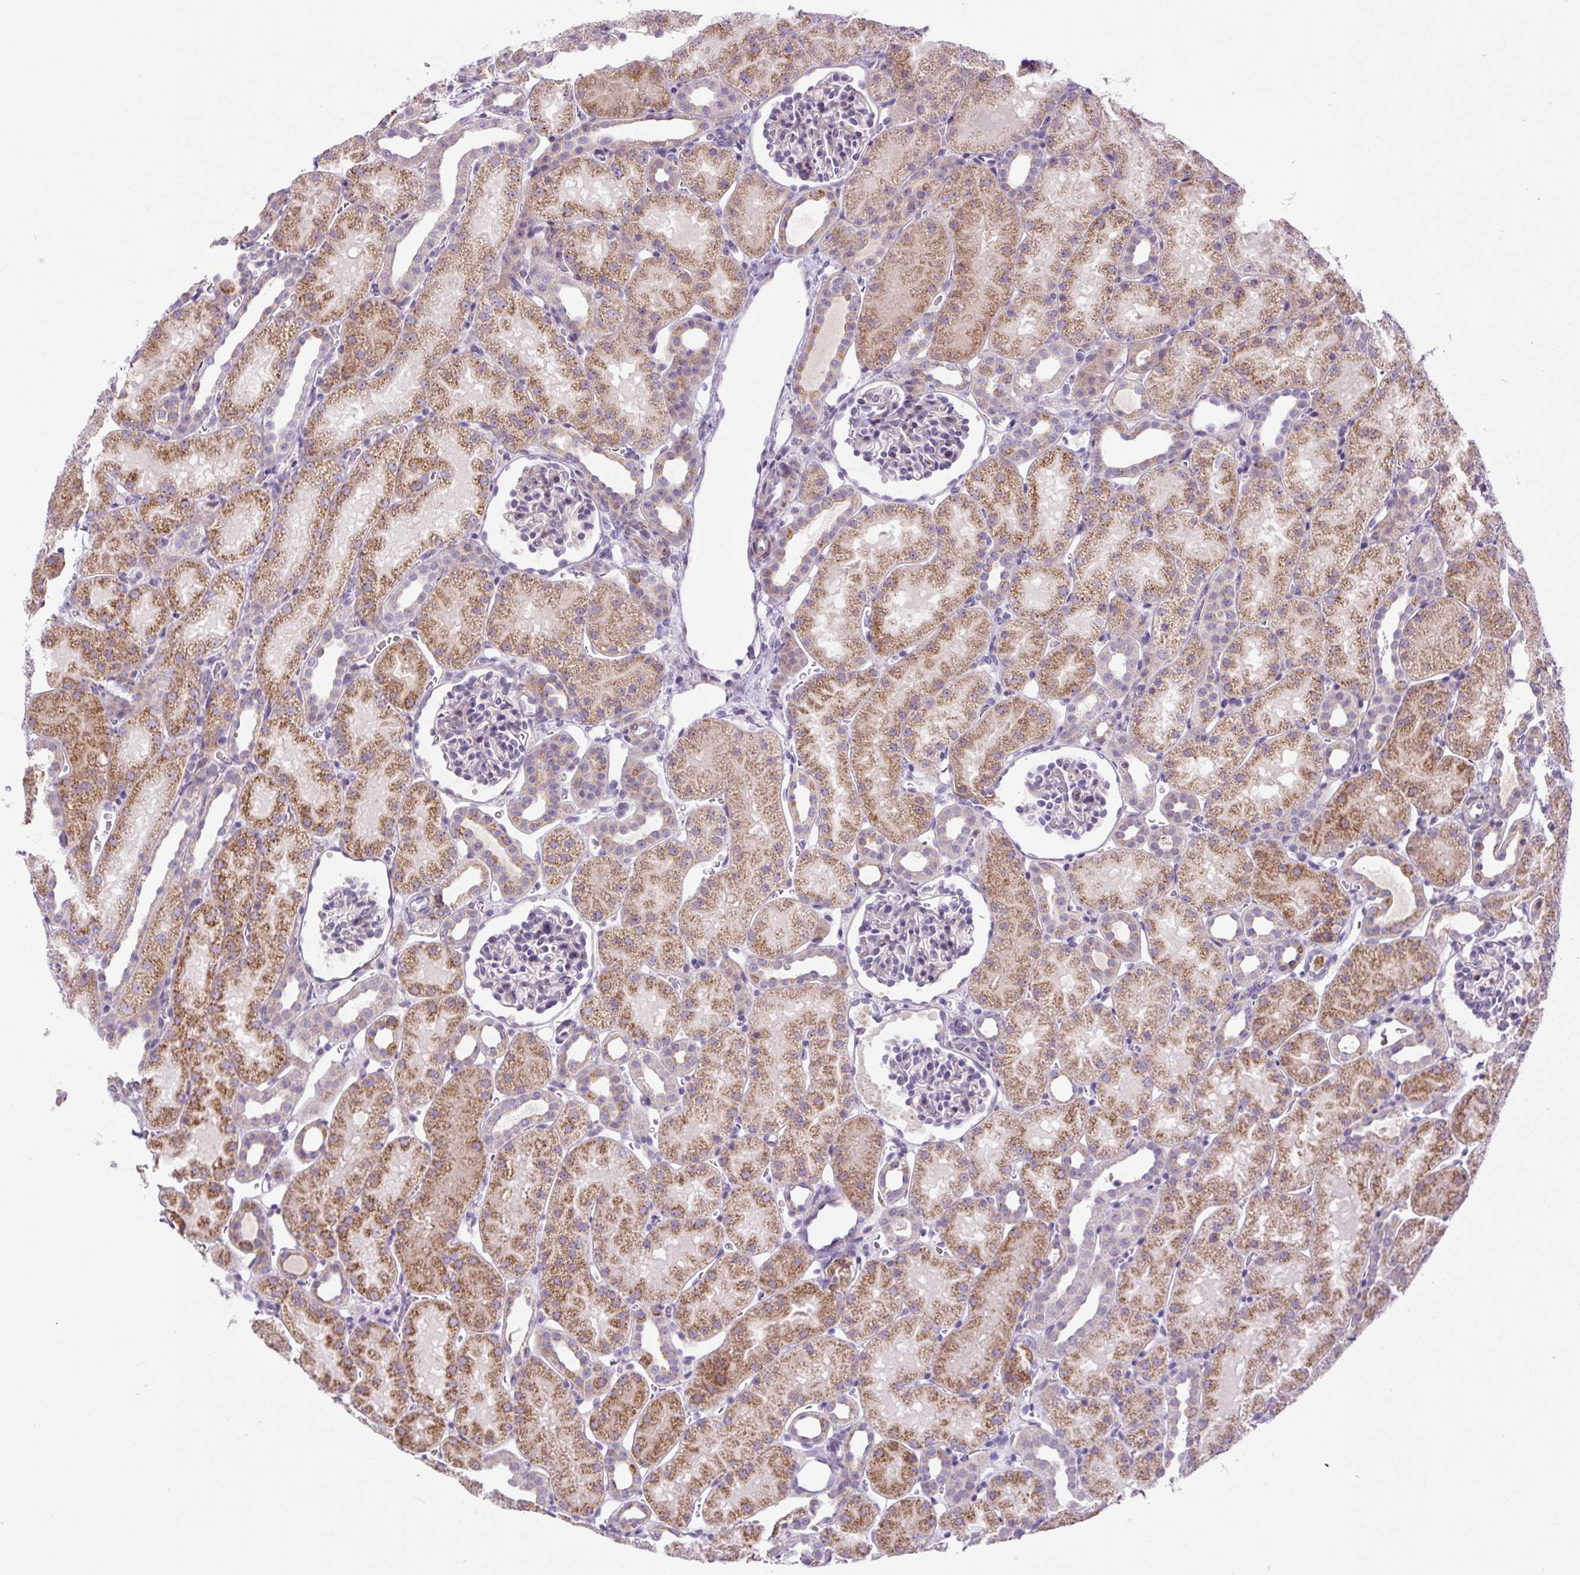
{"staining": {"intensity": "negative", "quantity": "none", "location": "none"}, "tissue": "kidney", "cell_type": "Cells in glomeruli", "image_type": "normal", "snomed": [{"axis": "morphology", "description": "Normal tissue, NOS"}, {"axis": "topography", "description": "Kidney"}], "caption": "This is an immunohistochemistry photomicrograph of normal kidney. There is no staining in cells in glomeruli.", "gene": "ZNF596", "patient": {"sex": "male", "age": 2}}